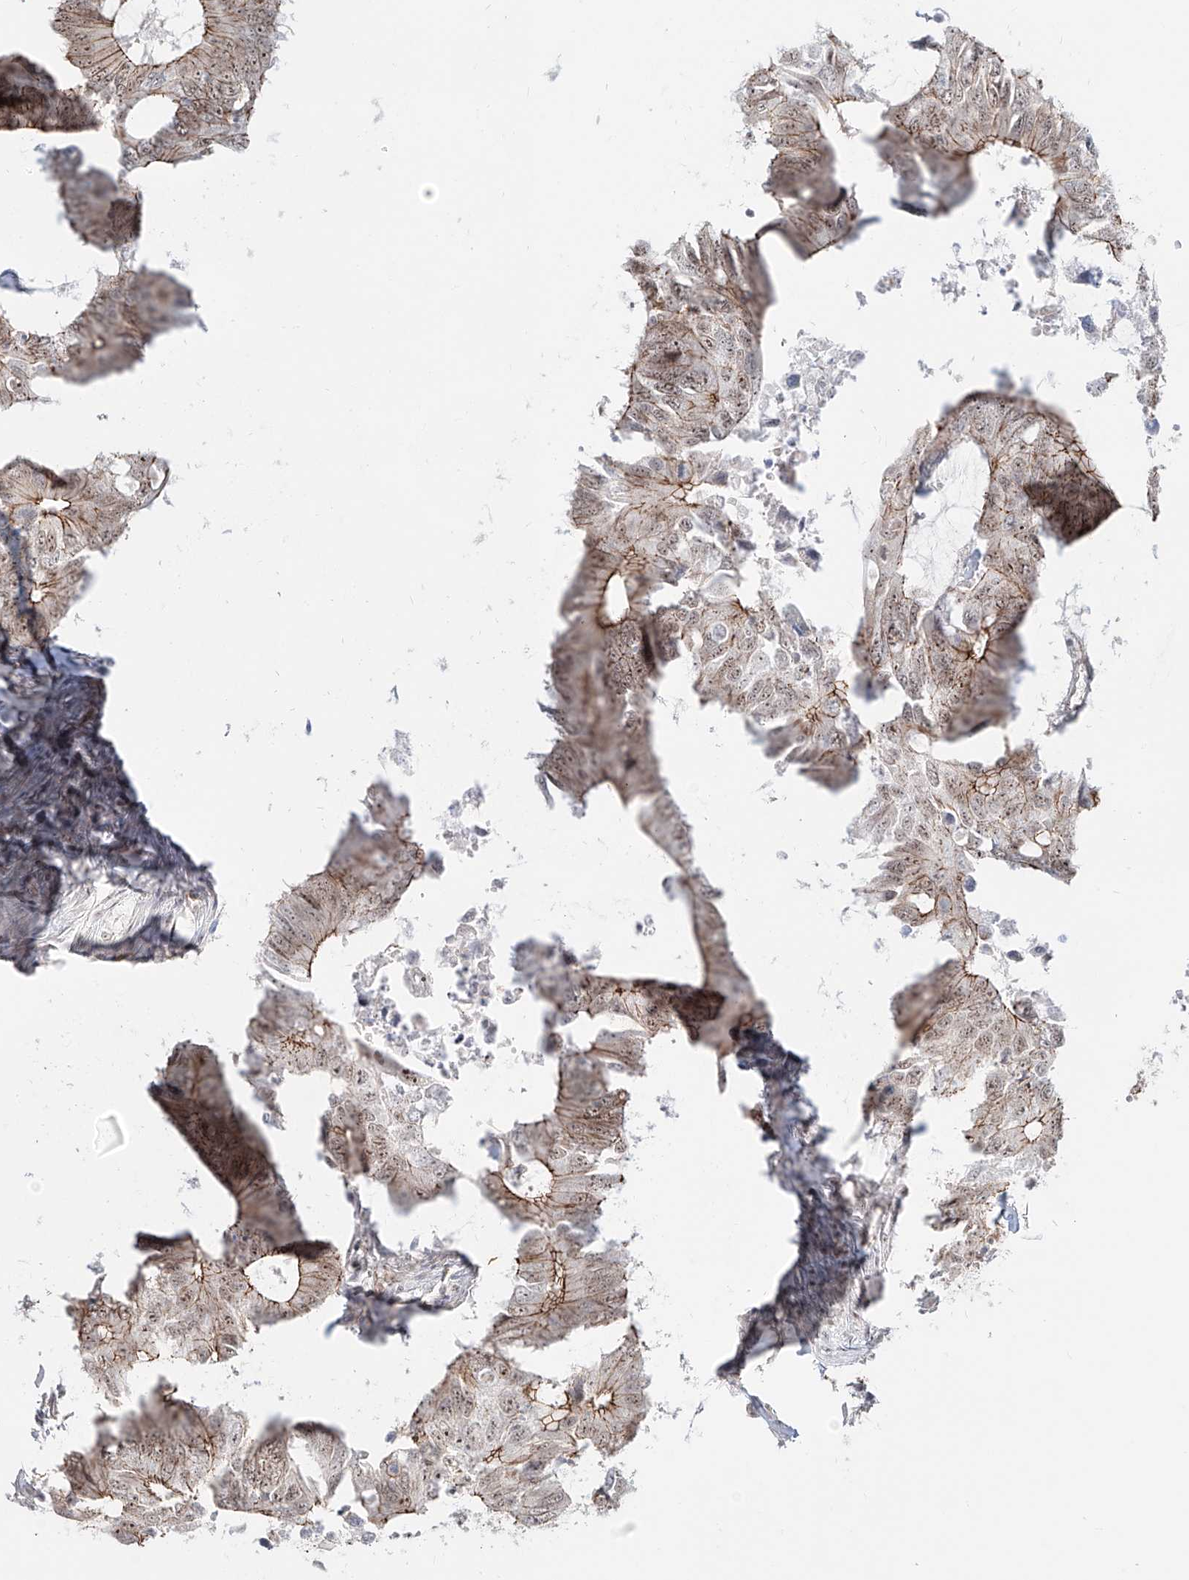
{"staining": {"intensity": "moderate", "quantity": ">75%", "location": "cytoplasmic/membranous"}, "tissue": "colorectal cancer", "cell_type": "Tumor cells", "image_type": "cancer", "snomed": [{"axis": "morphology", "description": "Adenocarcinoma, NOS"}, {"axis": "topography", "description": "Colon"}], "caption": "This histopathology image exhibits immunohistochemistry staining of adenocarcinoma (colorectal), with medium moderate cytoplasmic/membranous expression in about >75% of tumor cells.", "gene": "ZNF710", "patient": {"sex": "male", "age": 71}}